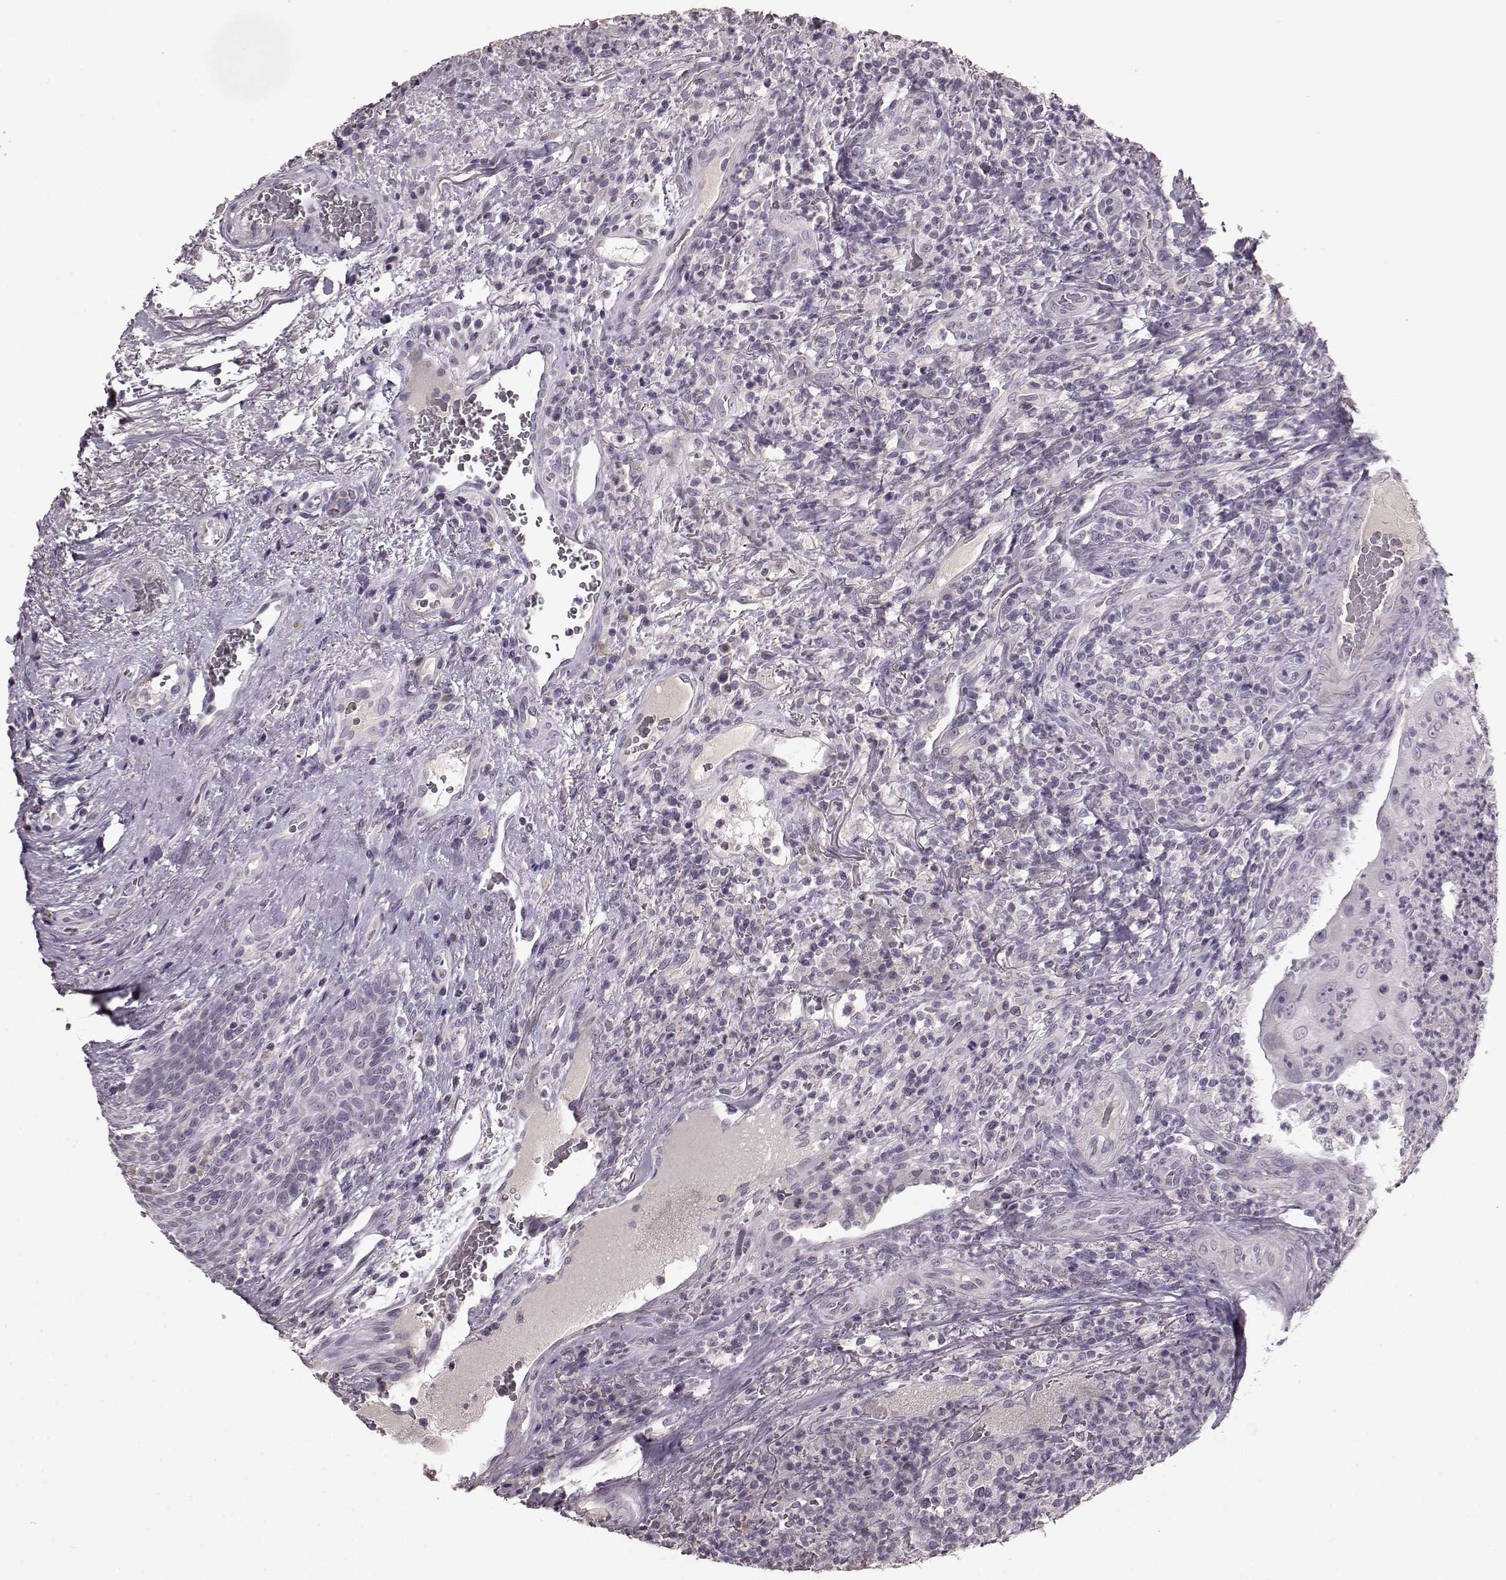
{"staining": {"intensity": "negative", "quantity": "none", "location": "none"}, "tissue": "head and neck cancer", "cell_type": "Tumor cells", "image_type": "cancer", "snomed": [{"axis": "morphology", "description": "Squamous cell carcinoma, NOS"}, {"axis": "topography", "description": "Head-Neck"}], "caption": "Immunohistochemistry of head and neck squamous cell carcinoma exhibits no expression in tumor cells. Brightfield microscopy of IHC stained with DAB (3,3'-diaminobenzidine) (brown) and hematoxylin (blue), captured at high magnification.", "gene": "SLC52A3", "patient": {"sex": "male", "age": 69}}